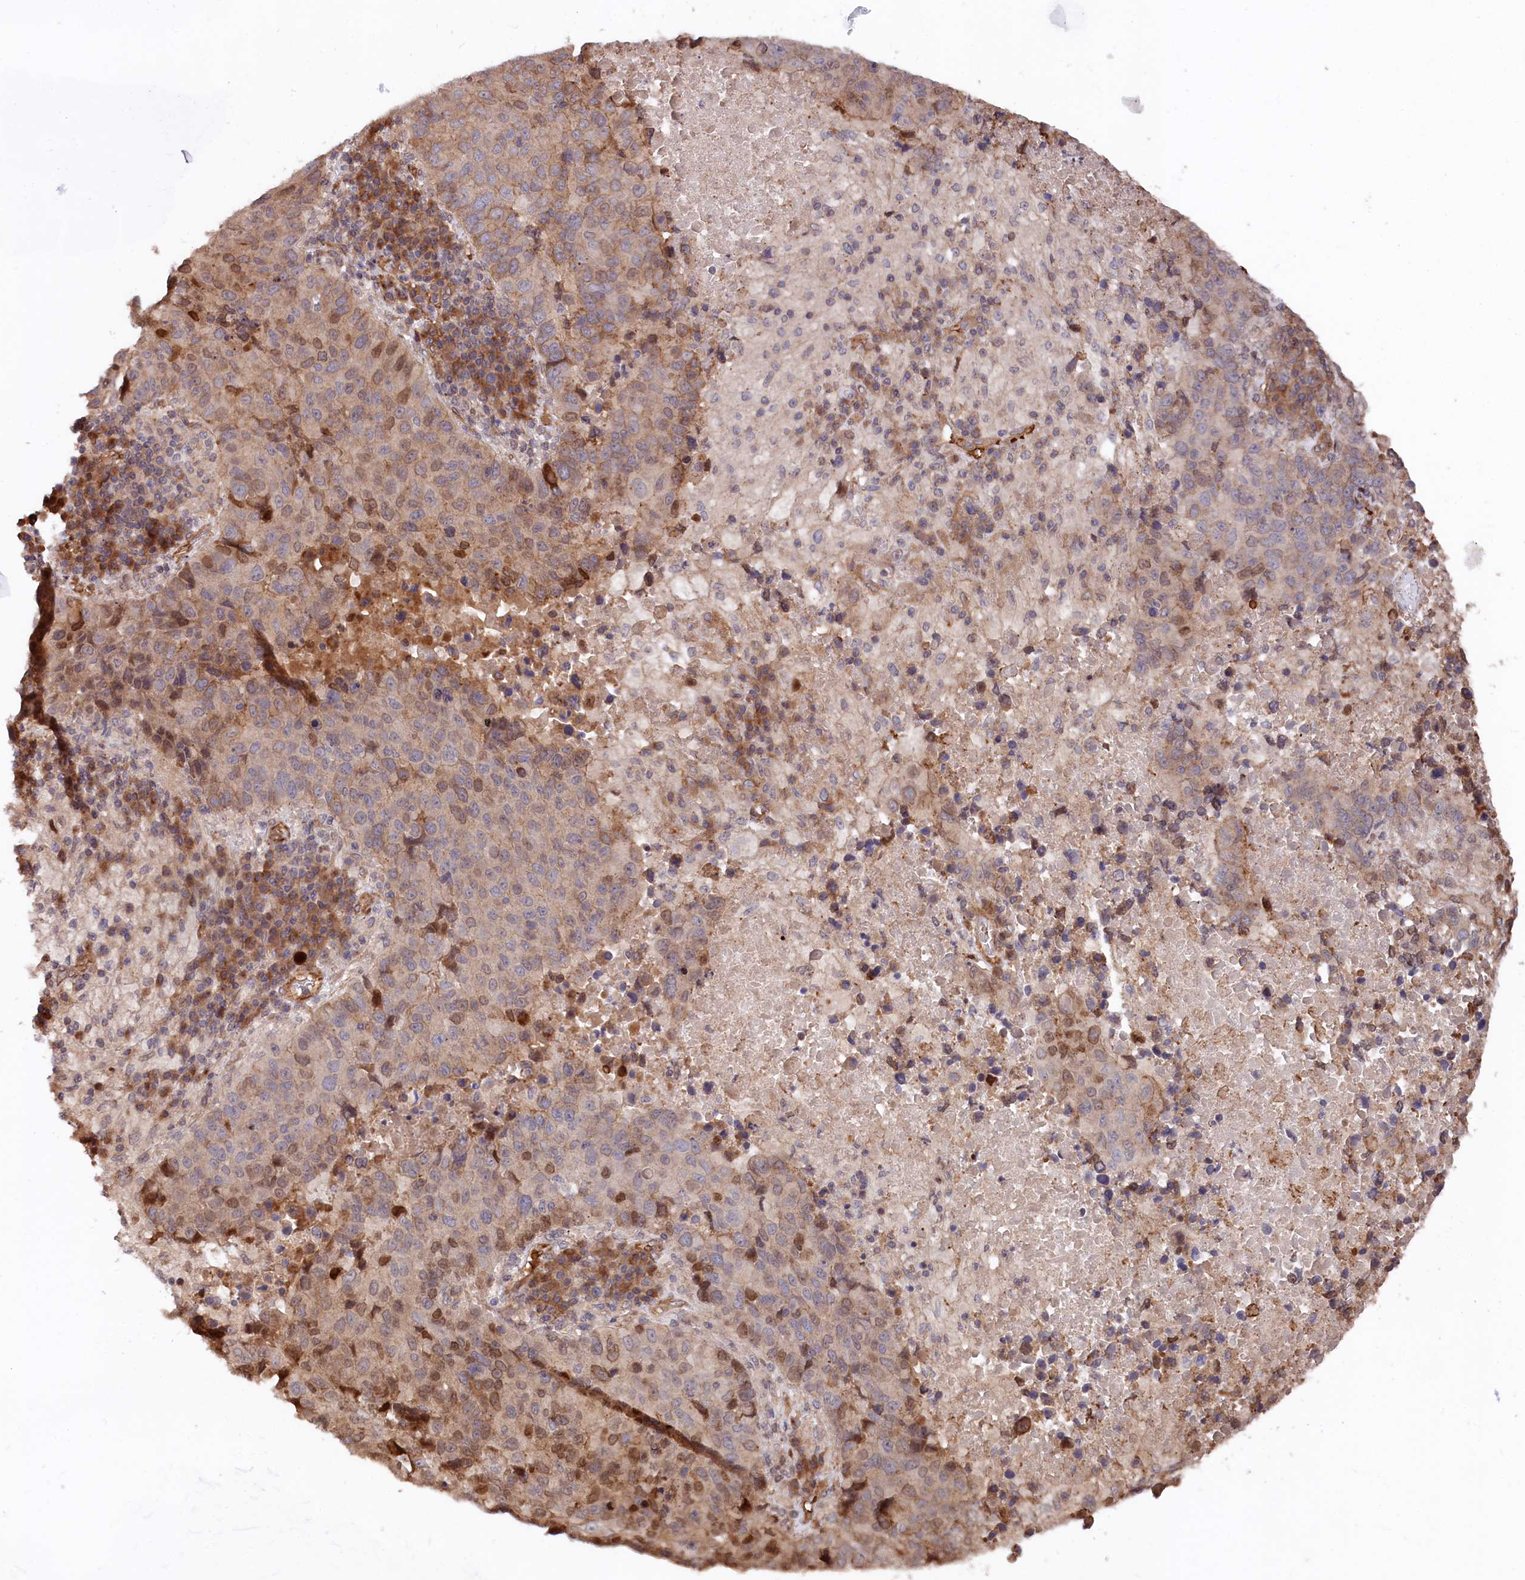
{"staining": {"intensity": "weak", "quantity": "25%-75%", "location": "cytoplasmic/membranous,nuclear"}, "tissue": "lung cancer", "cell_type": "Tumor cells", "image_type": "cancer", "snomed": [{"axis": "morphology", "description": "Squamous cell carcinoma, NOS"}, {"axis": "topography", "description": "Lung"}], "caption": "The photomicrograph reveals staining of lung cancer, revealing weak cytoplasmic/membranous and nuclear protein expression (brown color) within tumor cells.", "gene": "TNKS1BP1", "patient": {"sex": "male", "age": 73}}